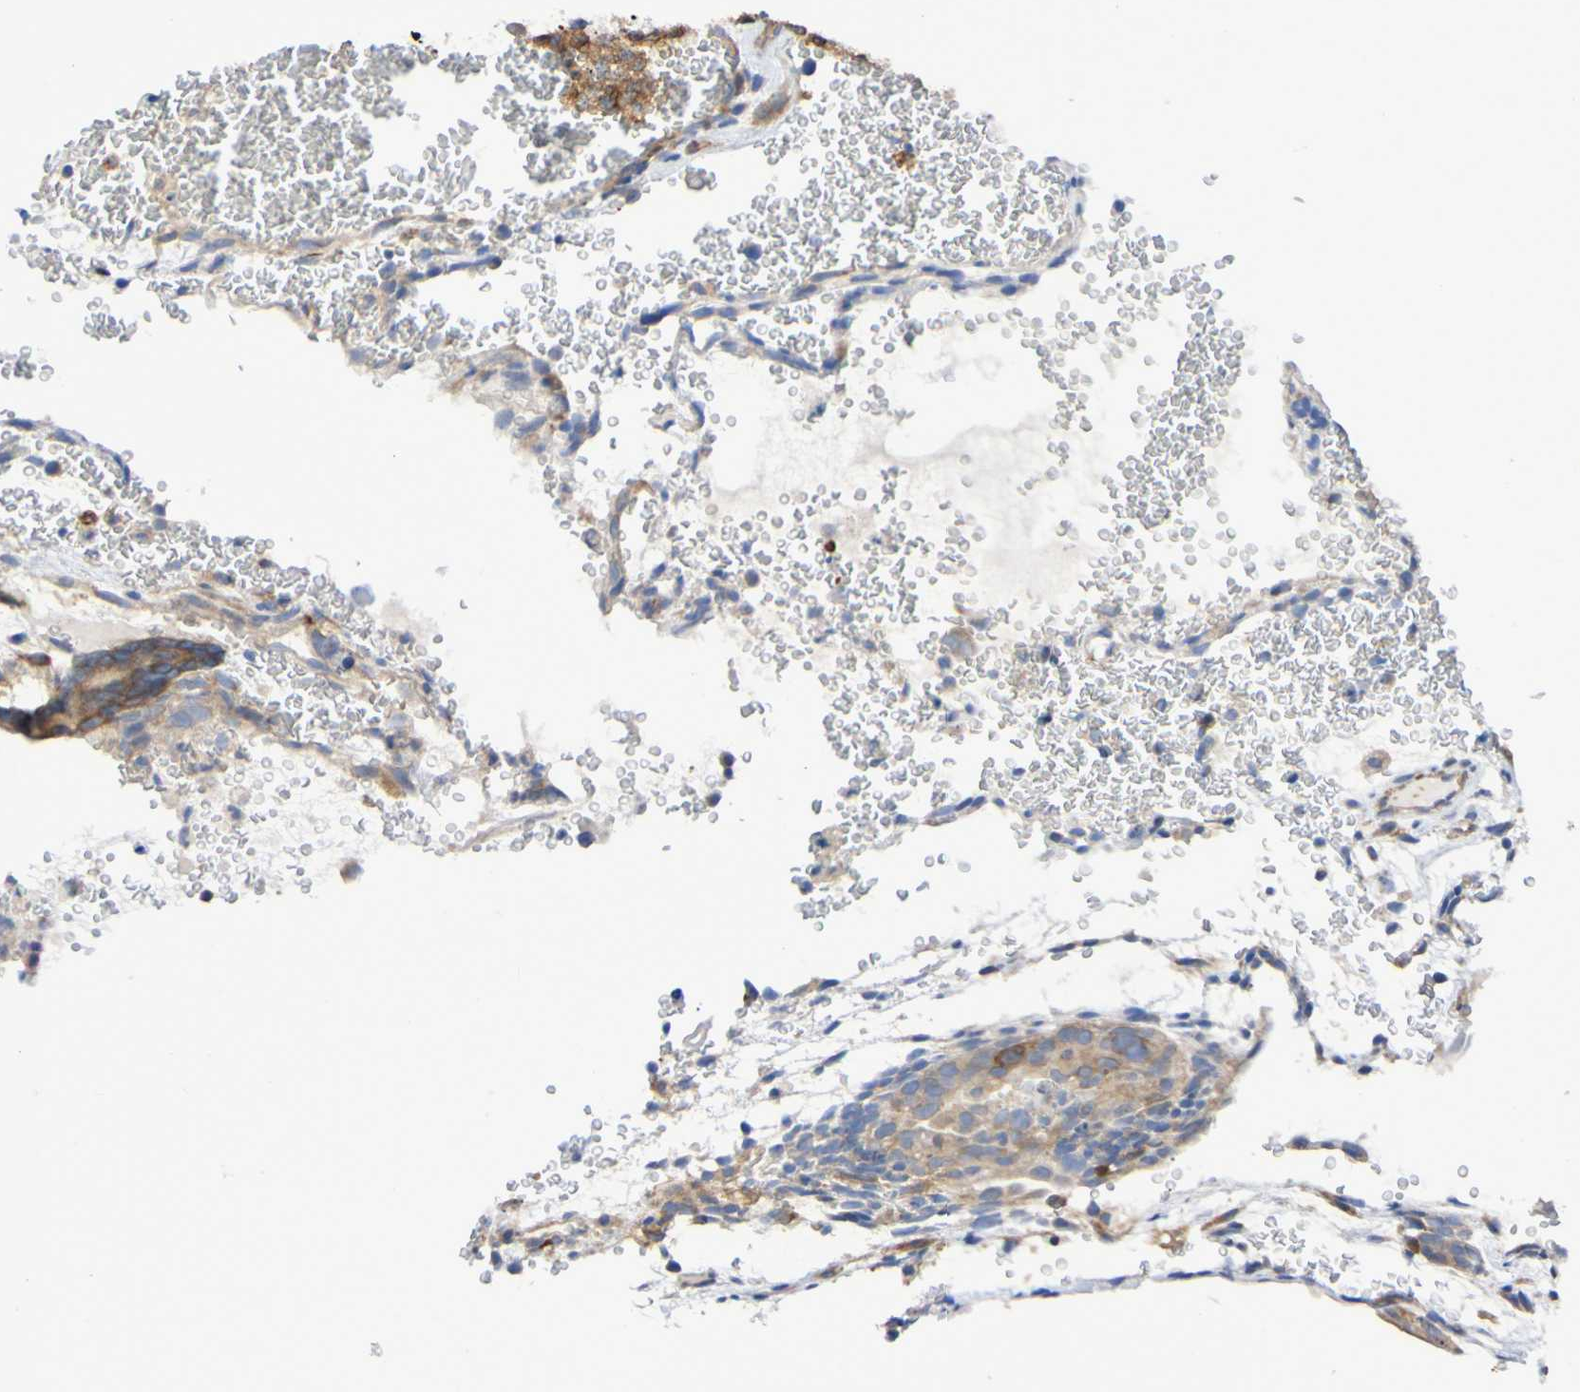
{"staining": {"intensity": "moderate", "quantity": "25%-75%", "location": "cytoplasmic/membranous"}, "tissue": "testis cancer", "cell_type": "Tumor cells", "image_type": "cancer", "snomed": [{"axis": "morphology", "description": "Seminoma, NOS"}, {"axis": "morphology", "description": "Carcinoma, Embryonal, NOS"}, {"axis": "topography", "description": "Testis"}], "caption": "IHC histopathology image of neoplastic tissue: testis cancer stained using immunohistochemistry reveals medium levels of moderate protein expression localized specifically in the cytoplasmic/membranous of tumor cells, appearing as a cytoplasmic/membranous brown color.", "gene": "SCRG1", "patient": {"sex": "male", "age": 52}}